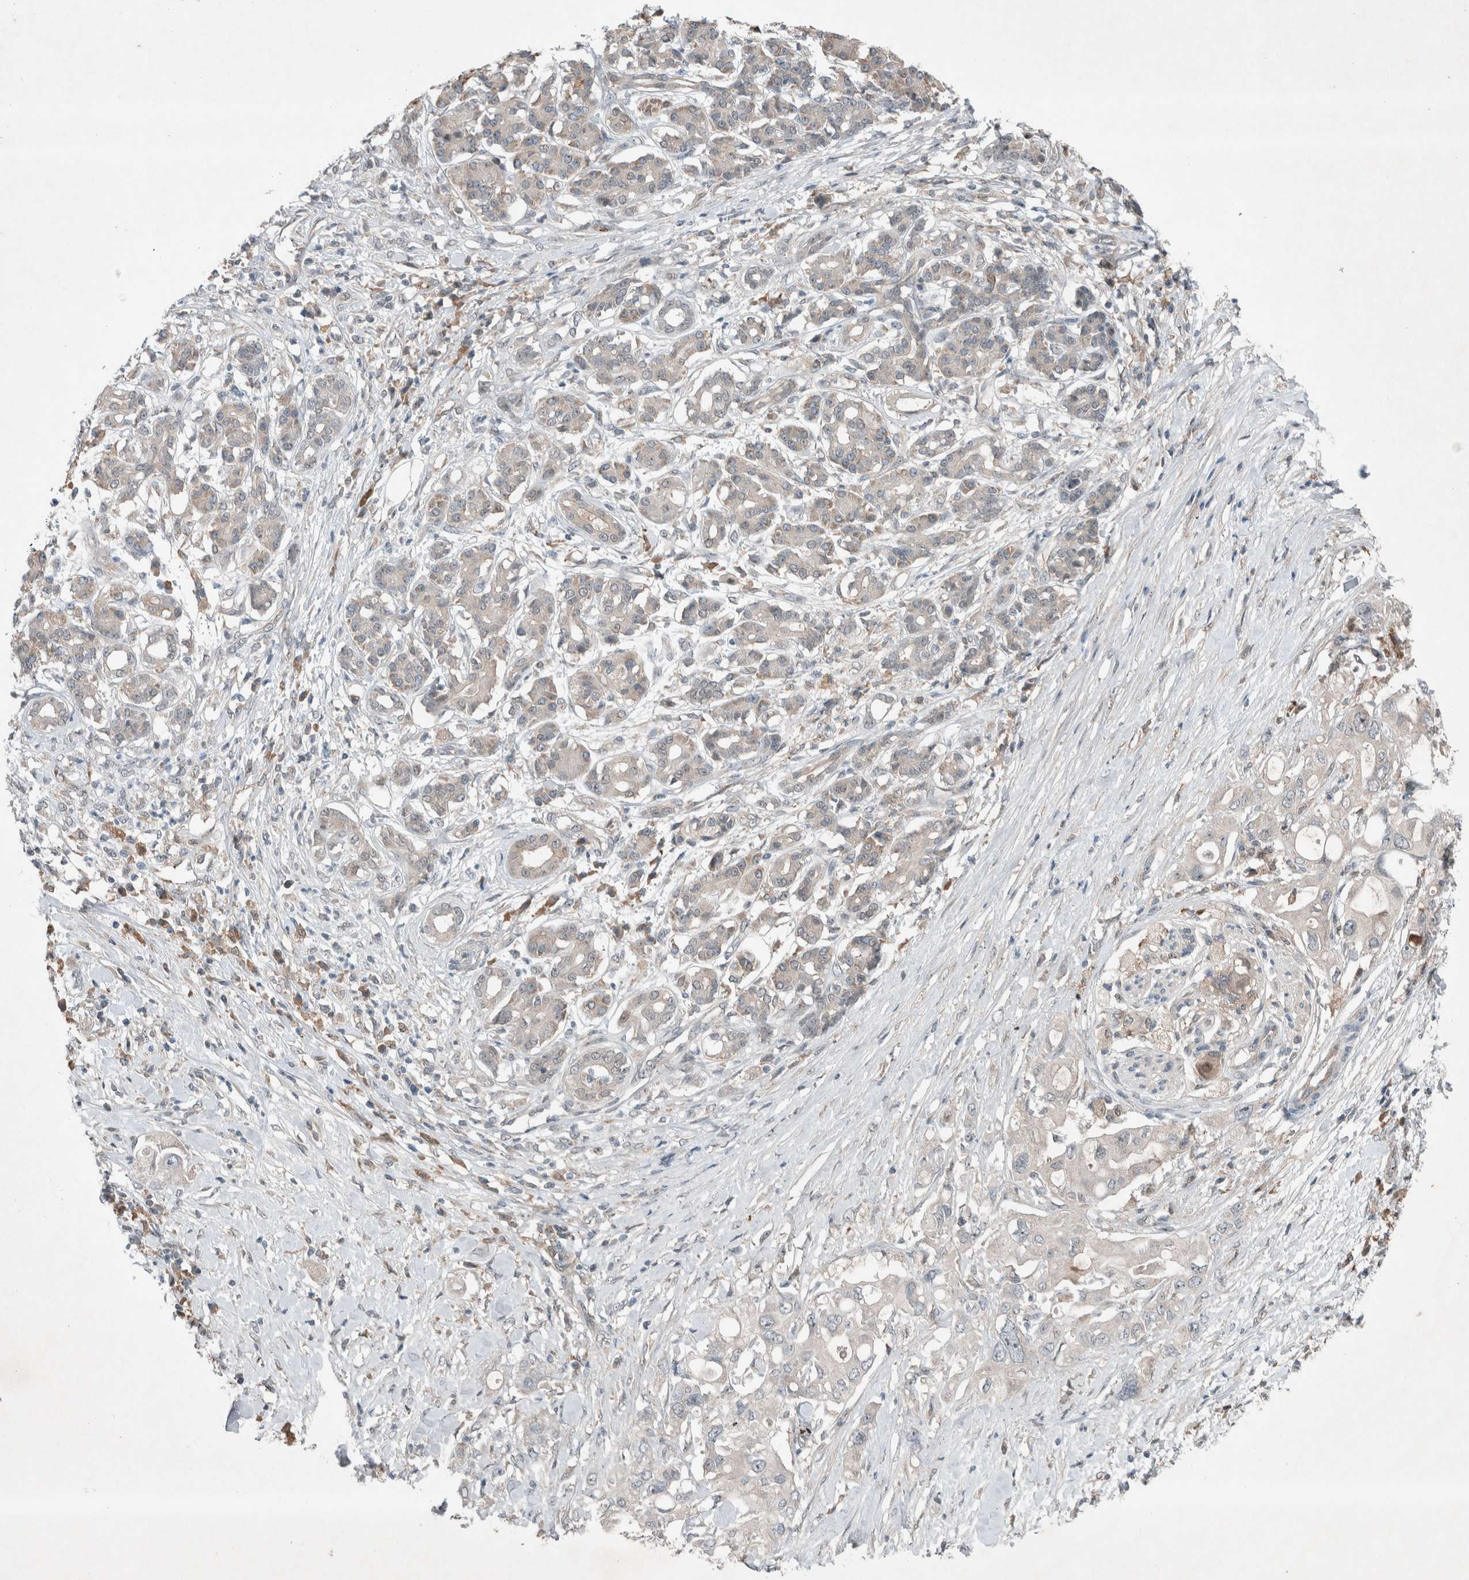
{"staining": {"intensity": "negative", "quantity": "none", "location": "none"}, "tissue": "pancreatic cancer", "cell_type": "Tumor cells", "image_type": "cancer", "snomed": [{"axis": "morphology", "description": "Adenocarcinoma, NOS"}, {"axis": "topography", "description": "Pancreas"}], "caption": "The immunohistochemistry photomicrograph has no significant staining in tumor cells of pancreatic cancer tissue.", "gene": "RALGDS", "patient": {"sex": "female", "age": 56}}